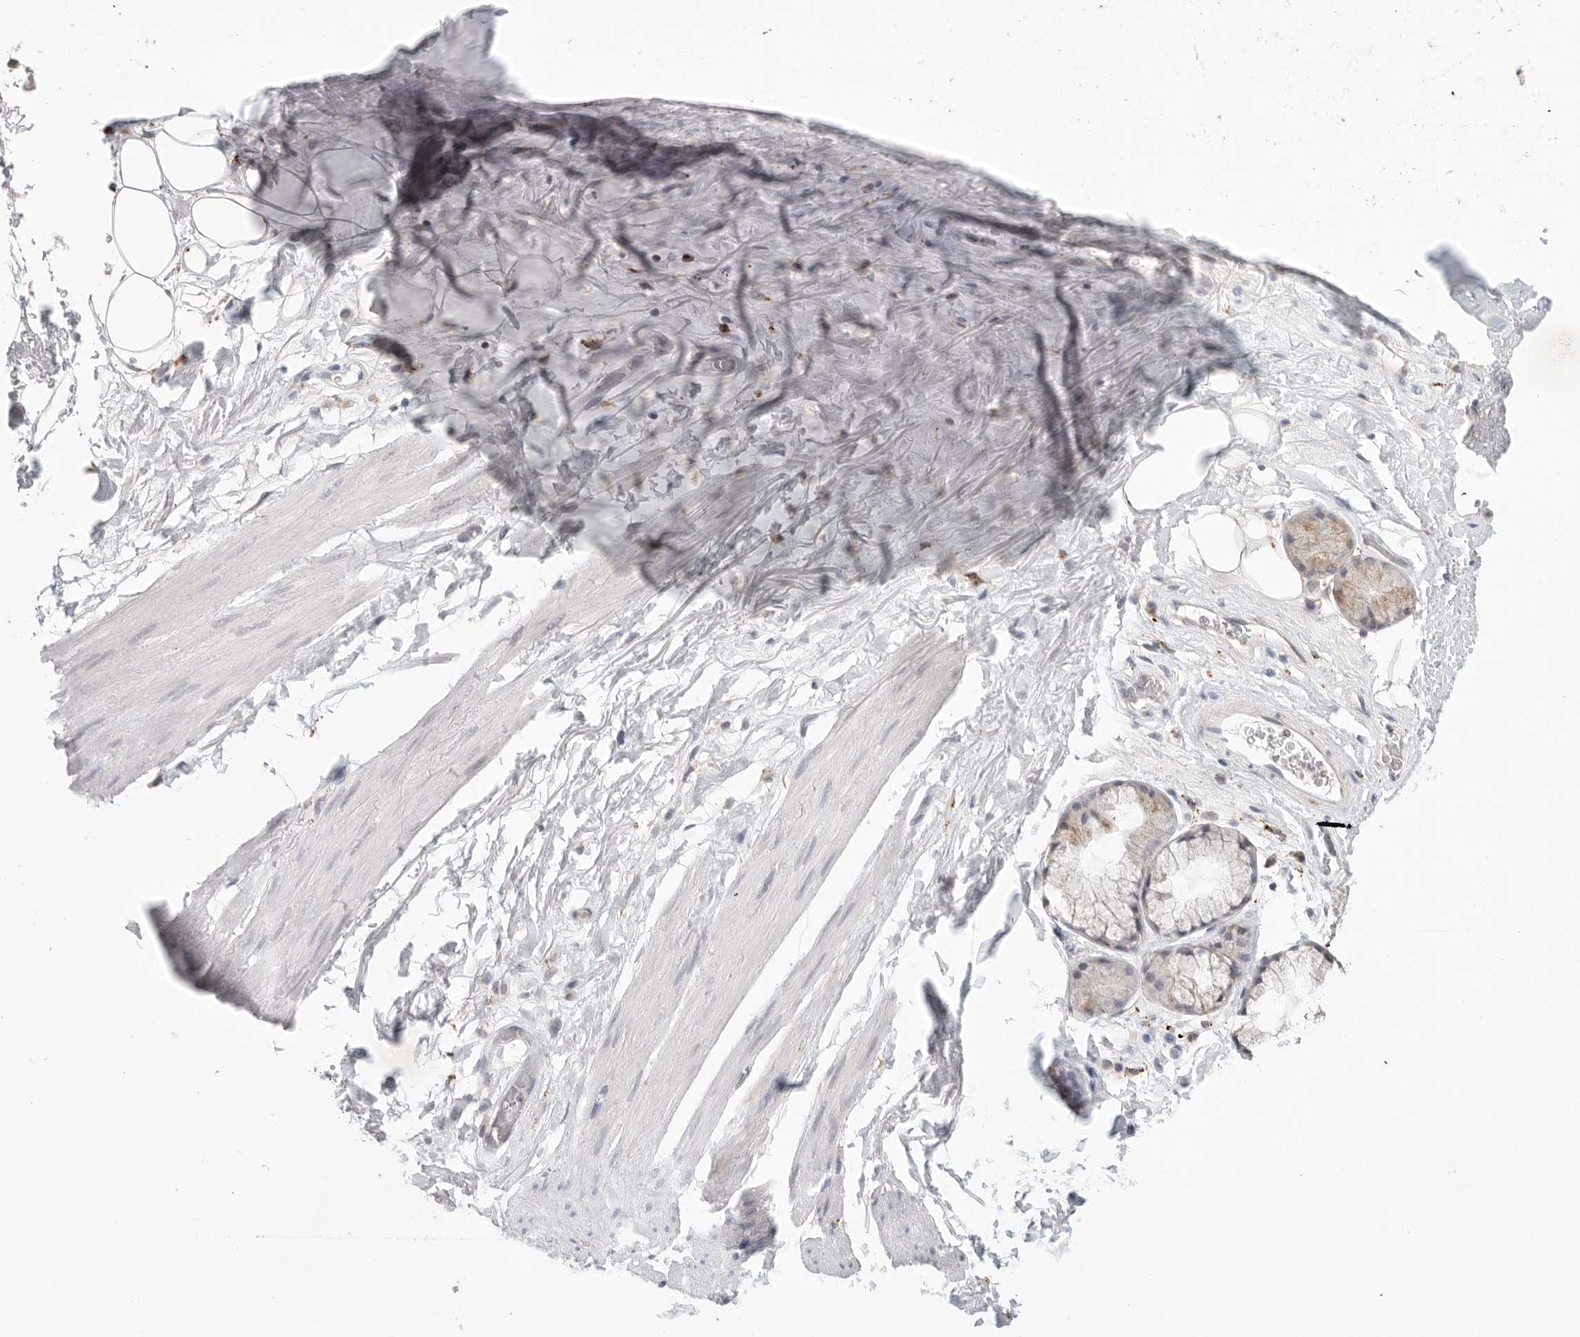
{"staining": {"intensity": "negative", "quantity": "none", "location": "none"}, "tissue": "adipose tissue", "cell_type": "Adipocytes", "image_type": "normal", "snomed": [{"axis": "morphology", "description": "Normal tissue, NOS"}, {"axis": "topography", "description": "Cartilage tissue"}], "caption": "Protein analysis of normal adipose tissue reveals no significant positivity in adipocytes. The staining is performed using DAB brown chromogen with nuclei counter-stained in using hematoxylin.", "gene": "GGH", "patient": {"sex": "female", "age": 63}}